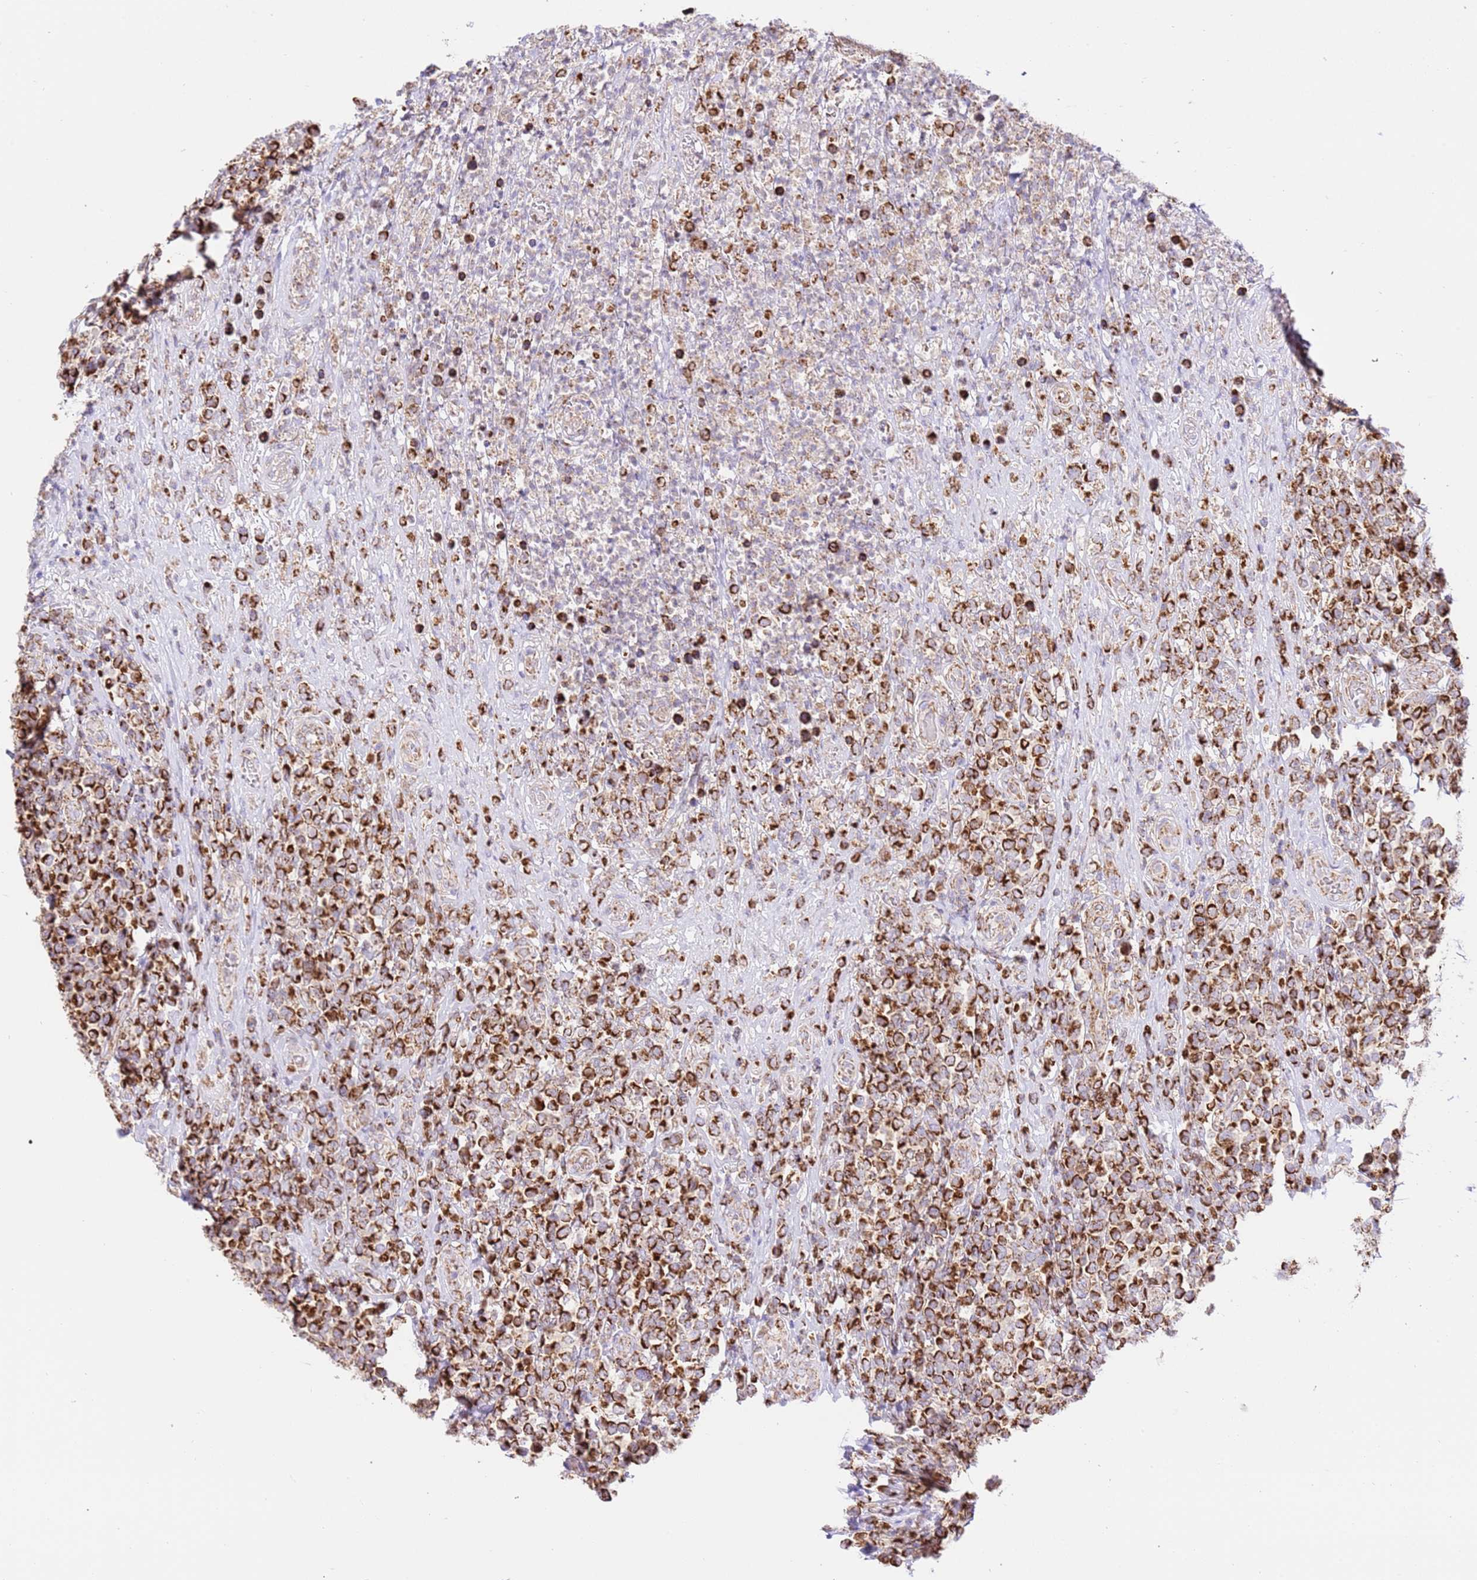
{"staining": {"intensity": "strong", "quantity": ">75%", "location": "cytoplasmic/membranous"}, "tissue": "lymphoma", "cell_type": "Tumor cells", "image_type": "cancer", "snomed": [{"axis": "morphology", "description": "Malignant lymphoma, non-Hodgkin's type, High grade"}, {"axis": "topography", "description": "Soft tissue"}], "caption": "The photomicrograph displays staining of lymphoma, revealing strong cytoplasmic/membranous protein expression (brown color) within tumor cells. The protein of interest is shown in brown color, while the nuclei are stained blue.", "gene": "ZBTB39", "patient": {"sex": "female", "age": 56}}